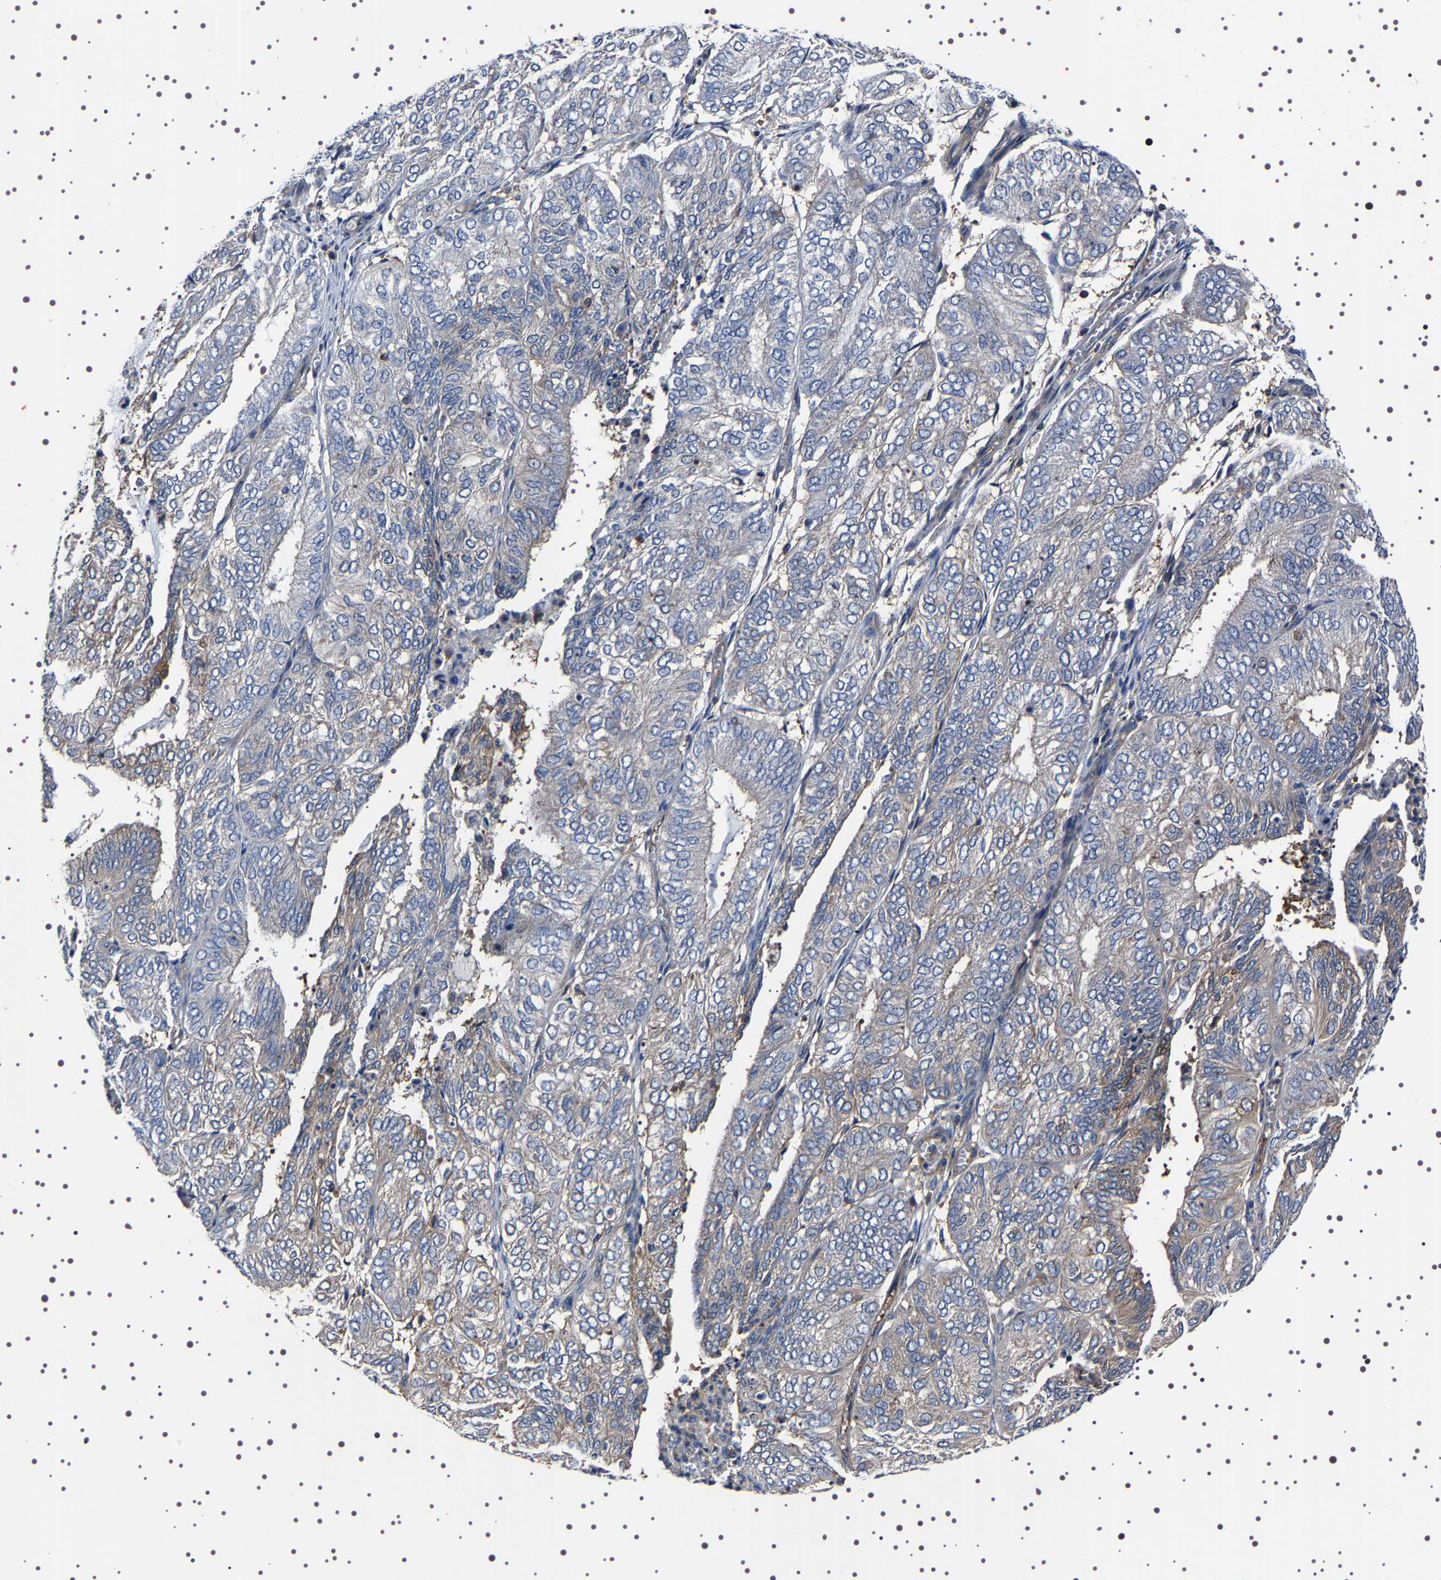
{"staining": {"intensity": "negative", "quantity": "none", "location": "none"}, "tissue": "endometrial cancer", "cell_type": "Tumor cells", "image_type": "cancer", "snomed": [{"axis": "morphology", "description": "Adenocarcinoma, NOS"}, {"axis": "topography", "description": "Uterus"}], "caption": "Immunohistochemistry histopathology image of neoplastic tissue: endometrial cancer (adenocarcinoma) stained with DAB exhibits no significant protein staining in tumor cells. The staining was performed using DAB (3,3'-diaminobenzidine) to visualize the protein expression in brown, while the nuclei were stained in blue with hematoxylin (Magnification: 20x).", "gene": "WDR1", "patient": {"sex": "female", "age": 60}}